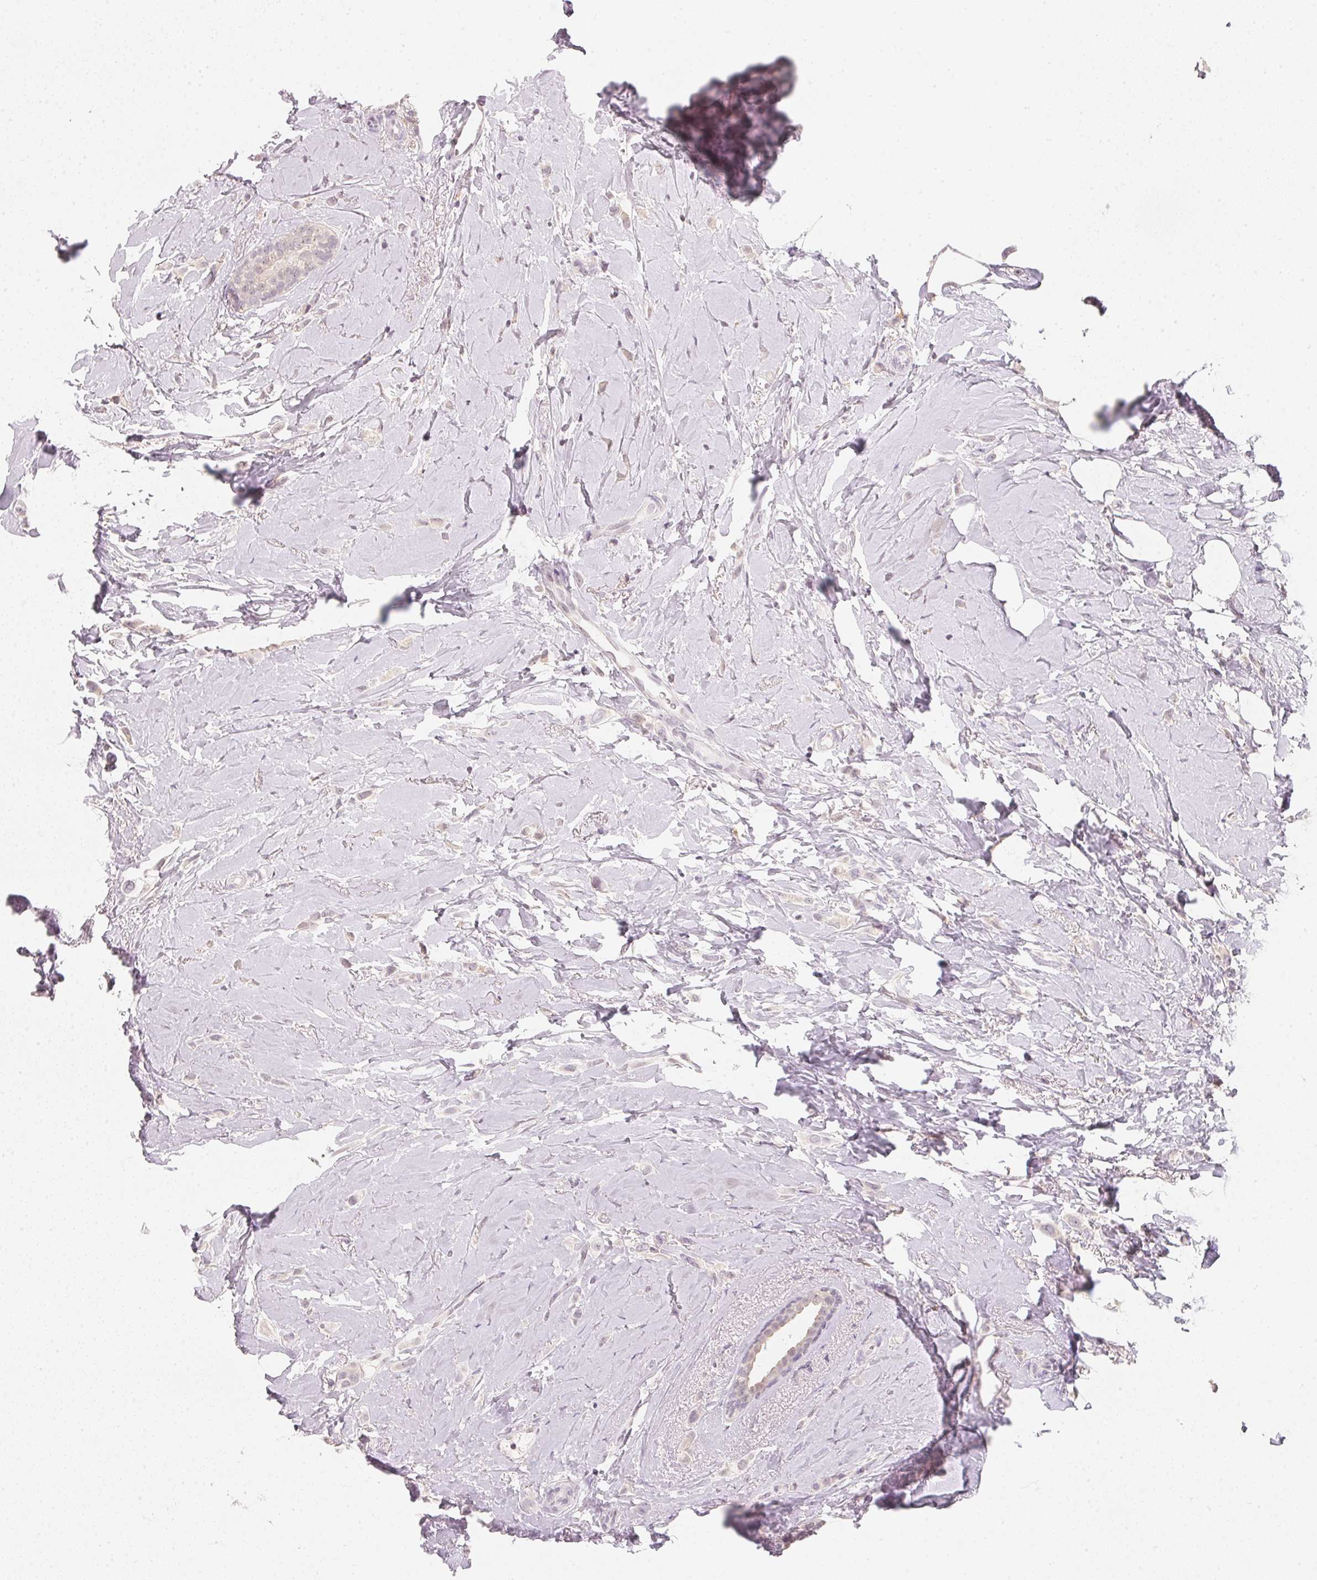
{"staining": {"intensity": "negative", "quantity": "none", "location": "none"}, "tissue": "breast cancer", "cell_type": "Tumor cells", "image_type": "cancer", "snomed": [{"axis": "morphology", "description": "Lobular carcinoma"}, {"axis": "topography", "description": "Breast"}], "caption": "An image of lobular carcinoma (breast) stained for a protein exhibits no brown staining in tumor cells. (DAB immunohistochemistry (IHC) with hematoxylin counter stain).", "gene": "CFAP276", "patient": {"sex": "female", "age": 66}}